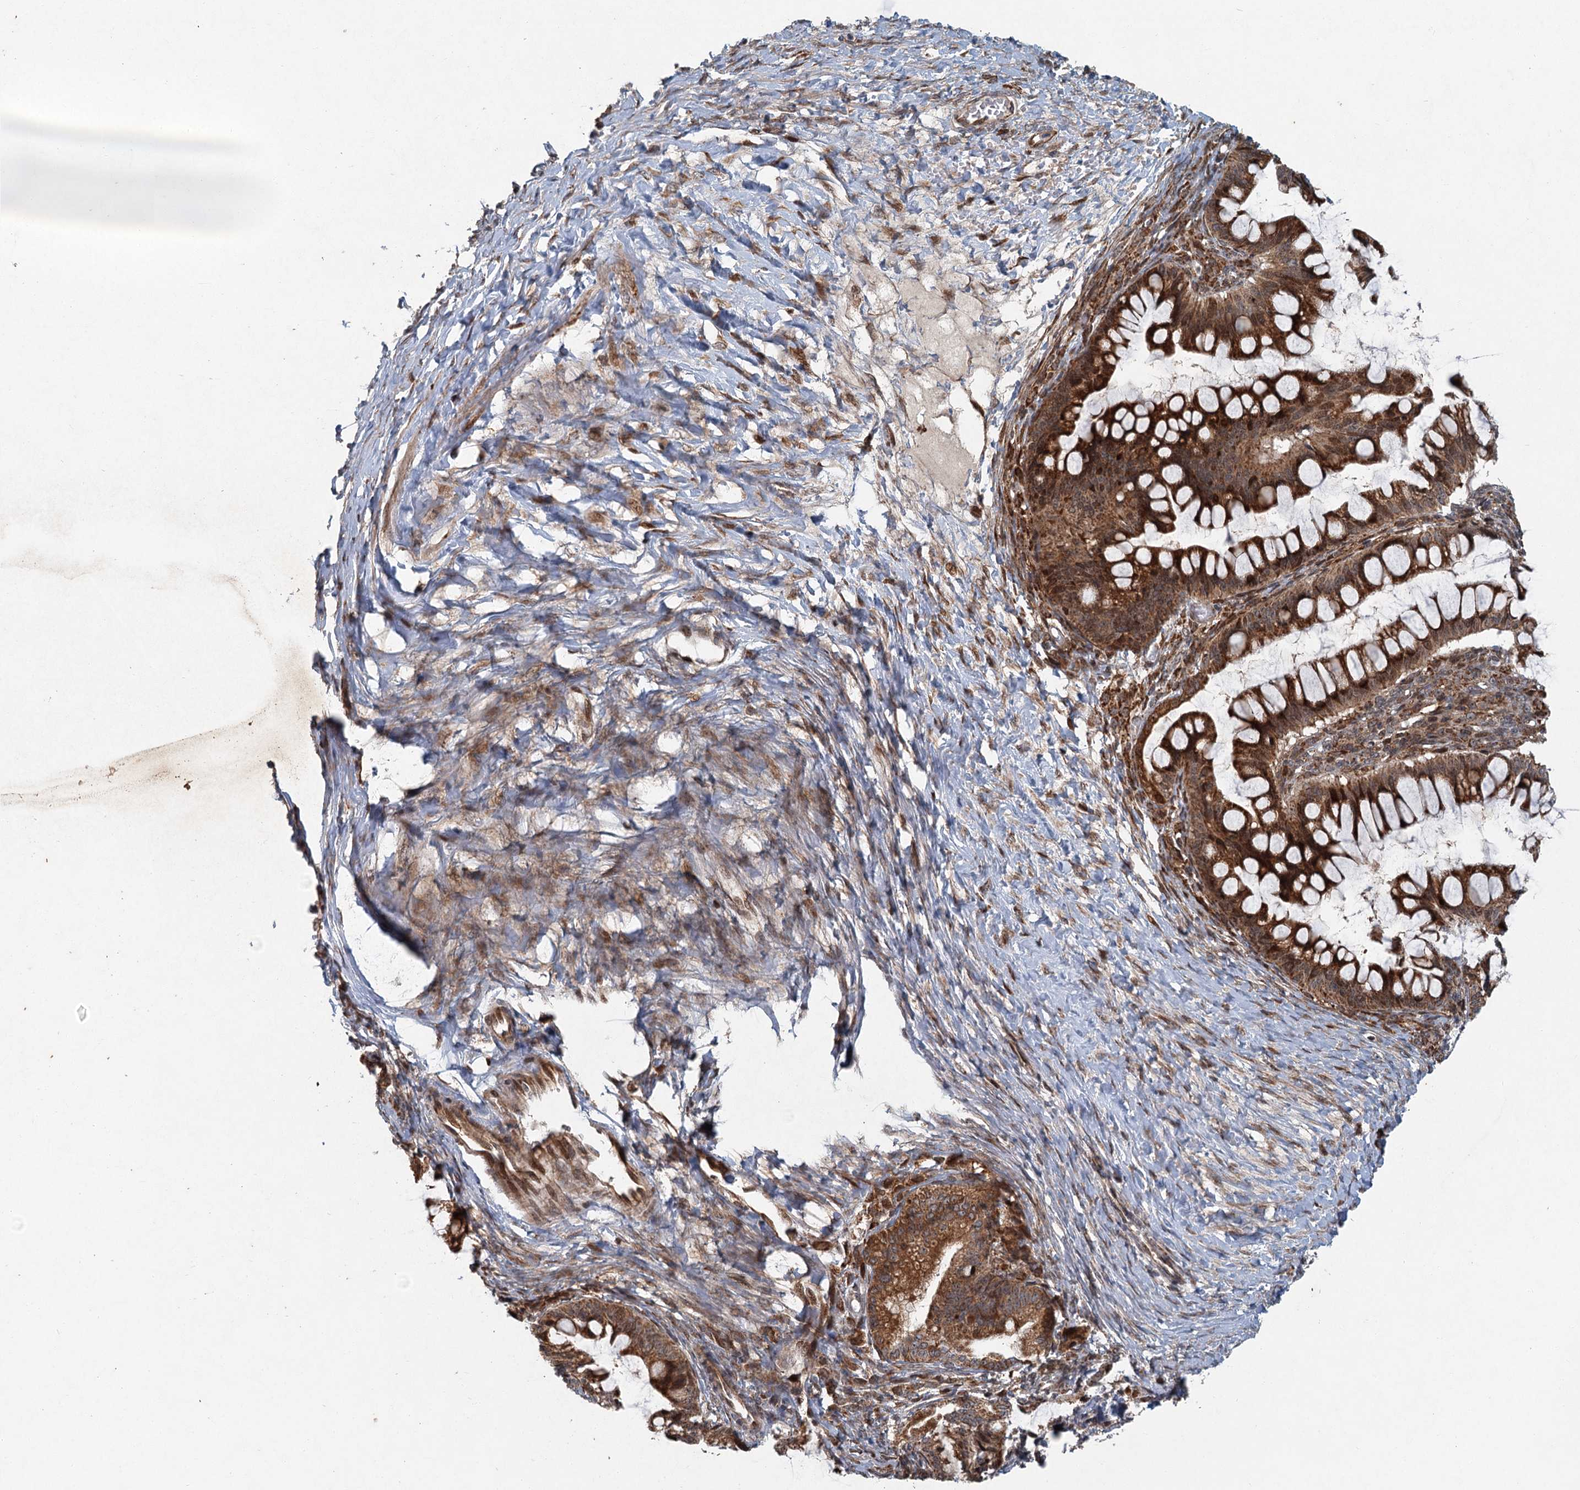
{"staining": {"intensity": "strong", "quantity": ">75%", "location": "cytoplasmic/membranous,nuclear"}, "tissue": "ovarian cancer", "cell_type": "Tumor cells", "image_type": "cancer", "snomed": [{"axis": "morphology", "description": "Cystadenocarcinoma, mucinous, NOS"}, {"axis": "topography", "description": "Ovary"}], "caption": "Human ovarian cancer (mucinous cystadenocarcinoma) stained with a brown dye reveals strong cytoplasmic/membranous and nuclear positive expression in approximately >75% of tumor cells.", "gene": "SRPX2", "patient": {"sex": "female", "age": 73}}